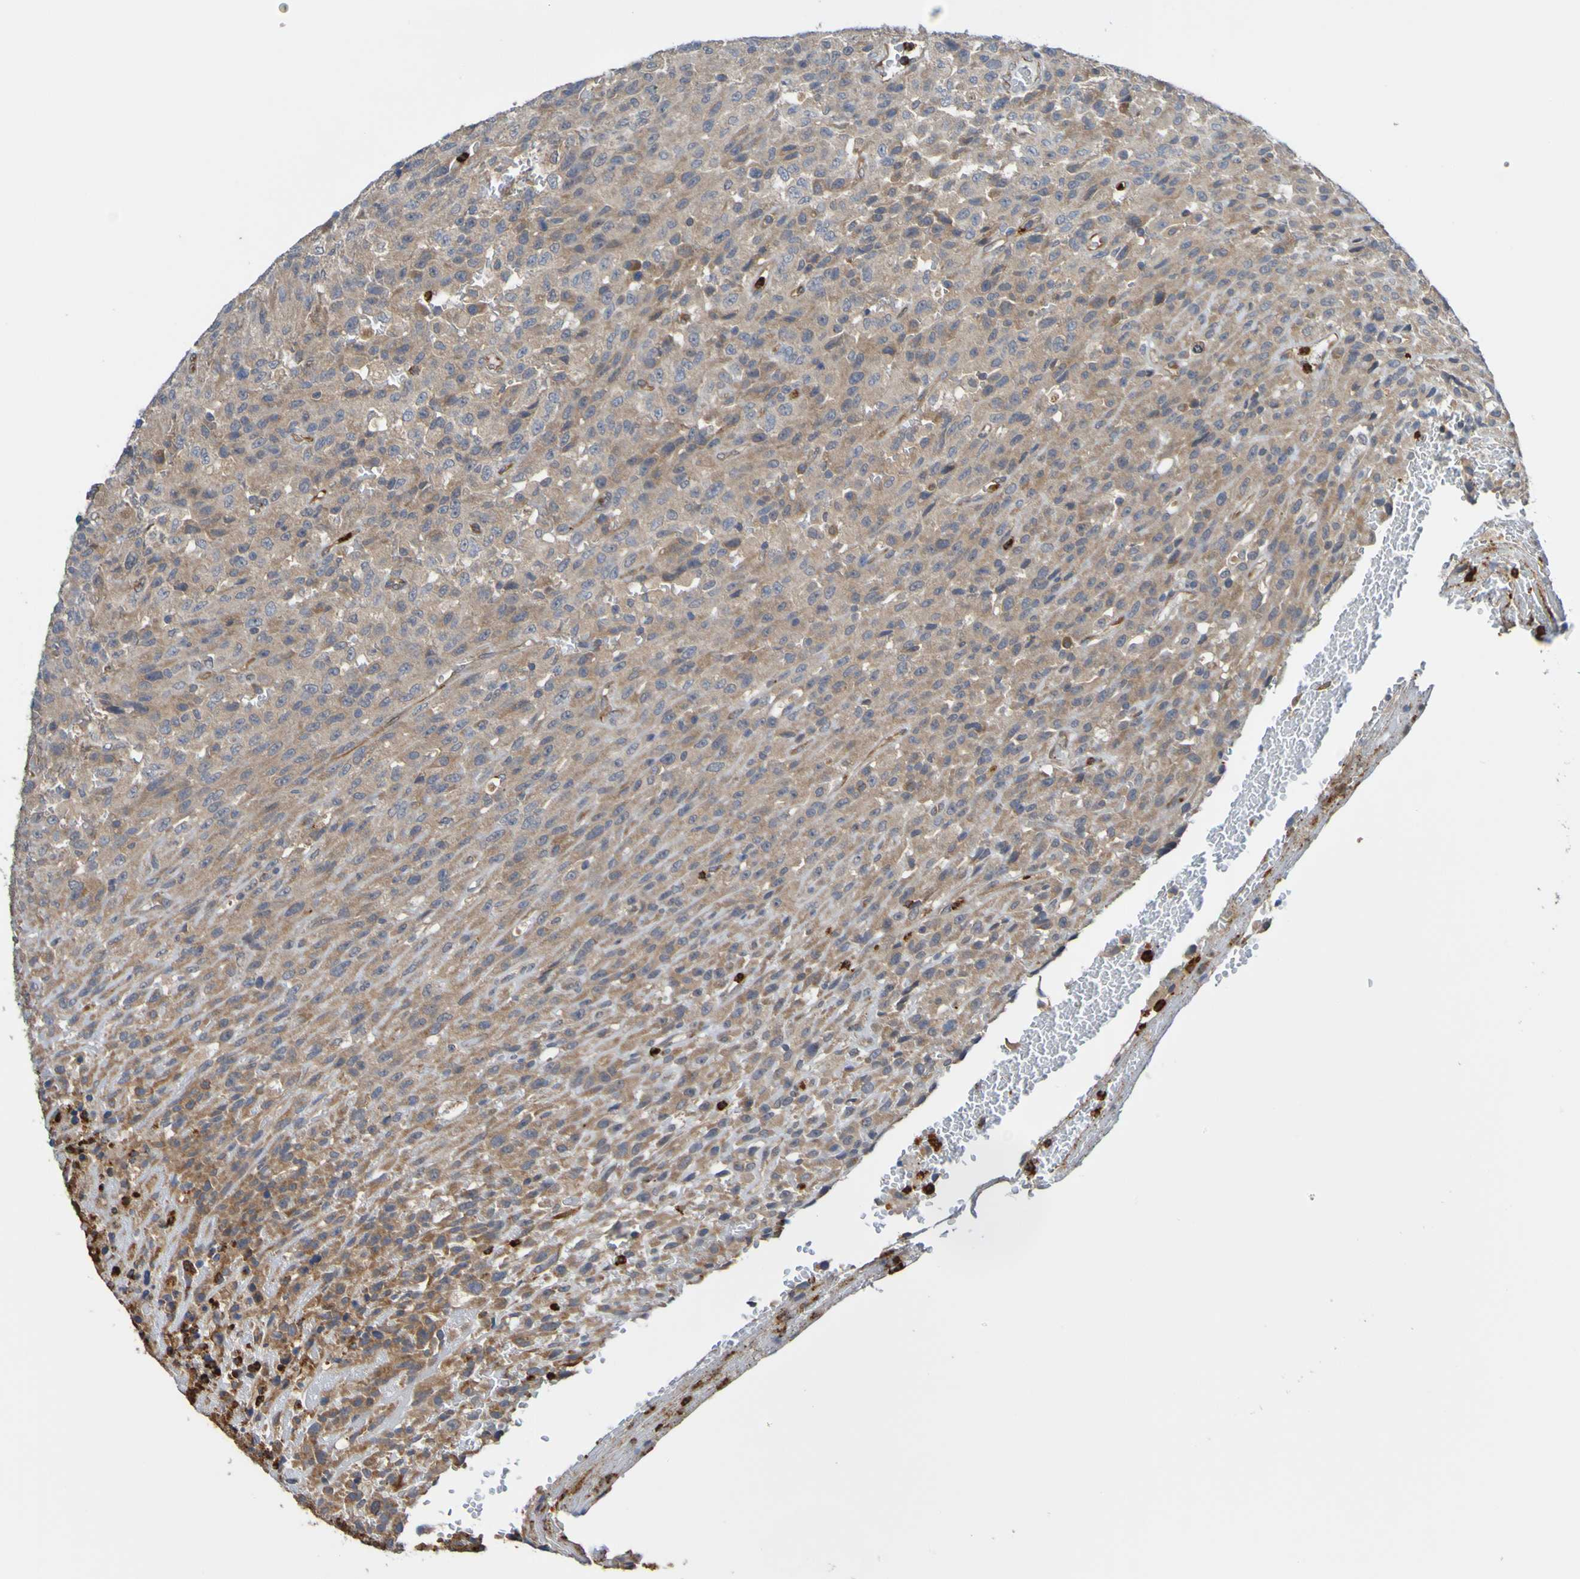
{"staining": {"intensity": "moderate", "quantity": ">75%", "location": "cytoplasmic/membranous"}, "tissue": "urothelial cancer", "cell_type": "Tumor cells", "image_type": "cancer", "snomed": [{"axis": "morphology", "description": "Urothelial carcinoma, High grade"}, {"axis": "topography", "description": "Urinary bladder"}], "caption": "Tumor cells display moderate cytoplasmic/membranous positivity in approximately >75% of cells in urothelial carcinoma (high-grade). (DAB (3,3'-diaminobenzidine) IHC, brown staining for protein, blue staining for nuclei).", "gene": "ST8SIA6", "patient": {"sex": "male", "age": 66}}